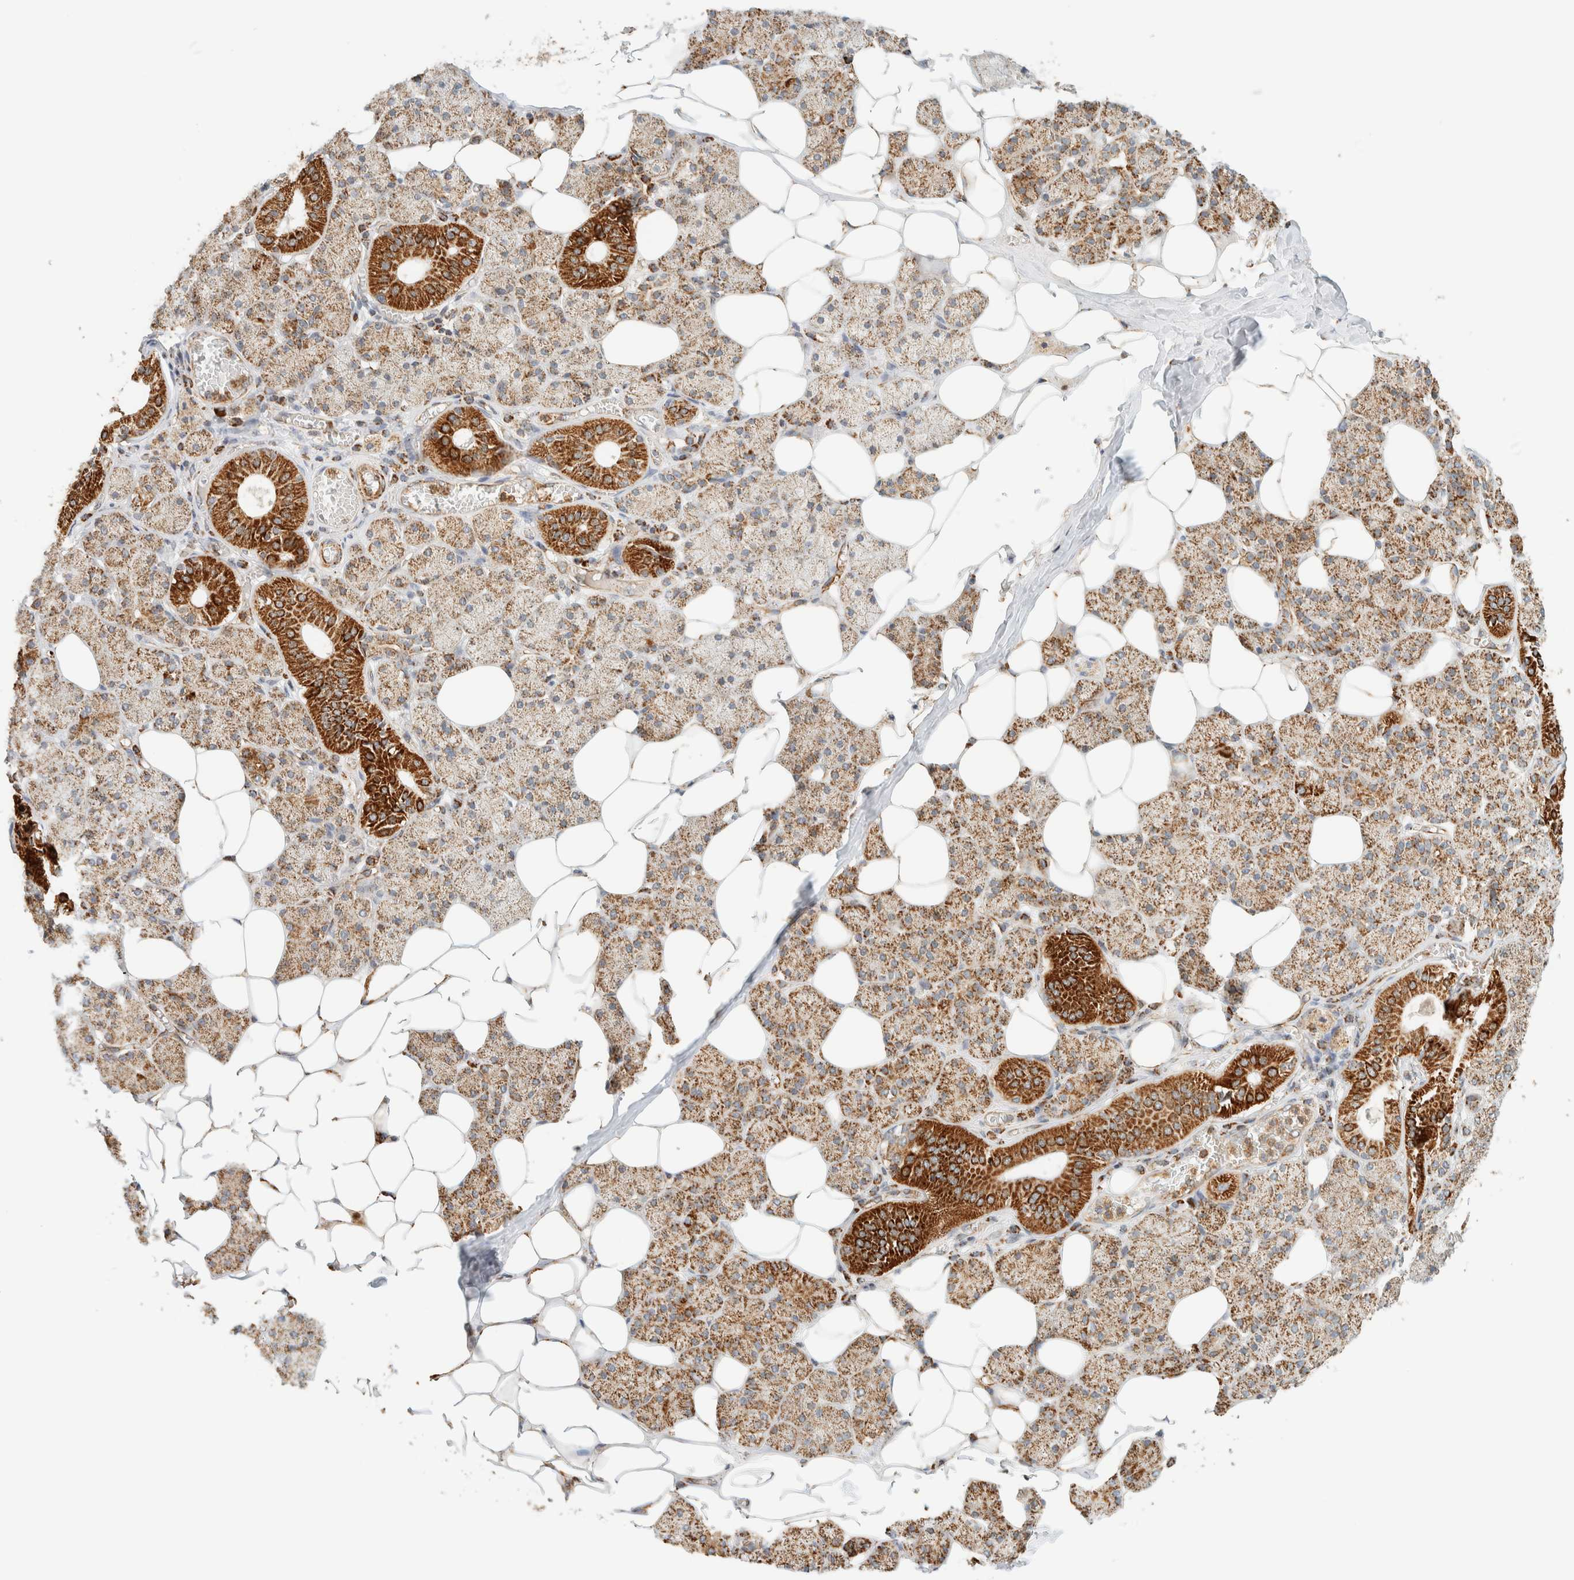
{"staining": {"intensity": "strong", "quantity": "25%-75%", "location": "cytoplasmic/membranous"}, "tissue": "salivary gland", "cell_type": "Glandular cells", "image_type": "normal", "snomed": [{"axis": "morphology", "description": "Normal tissue, NOS"}, {"axis": "topography", "description": "Salivary gland"}], "caption": "About 25%-75% of glandular cells in benign salivary gland demonstrate strong cytoplasmic/membranous protein expression as visualized by brown immunohistochemical staining.", "gene": "KIFAP3", "patient": {"sex": "female", "age": 33}}